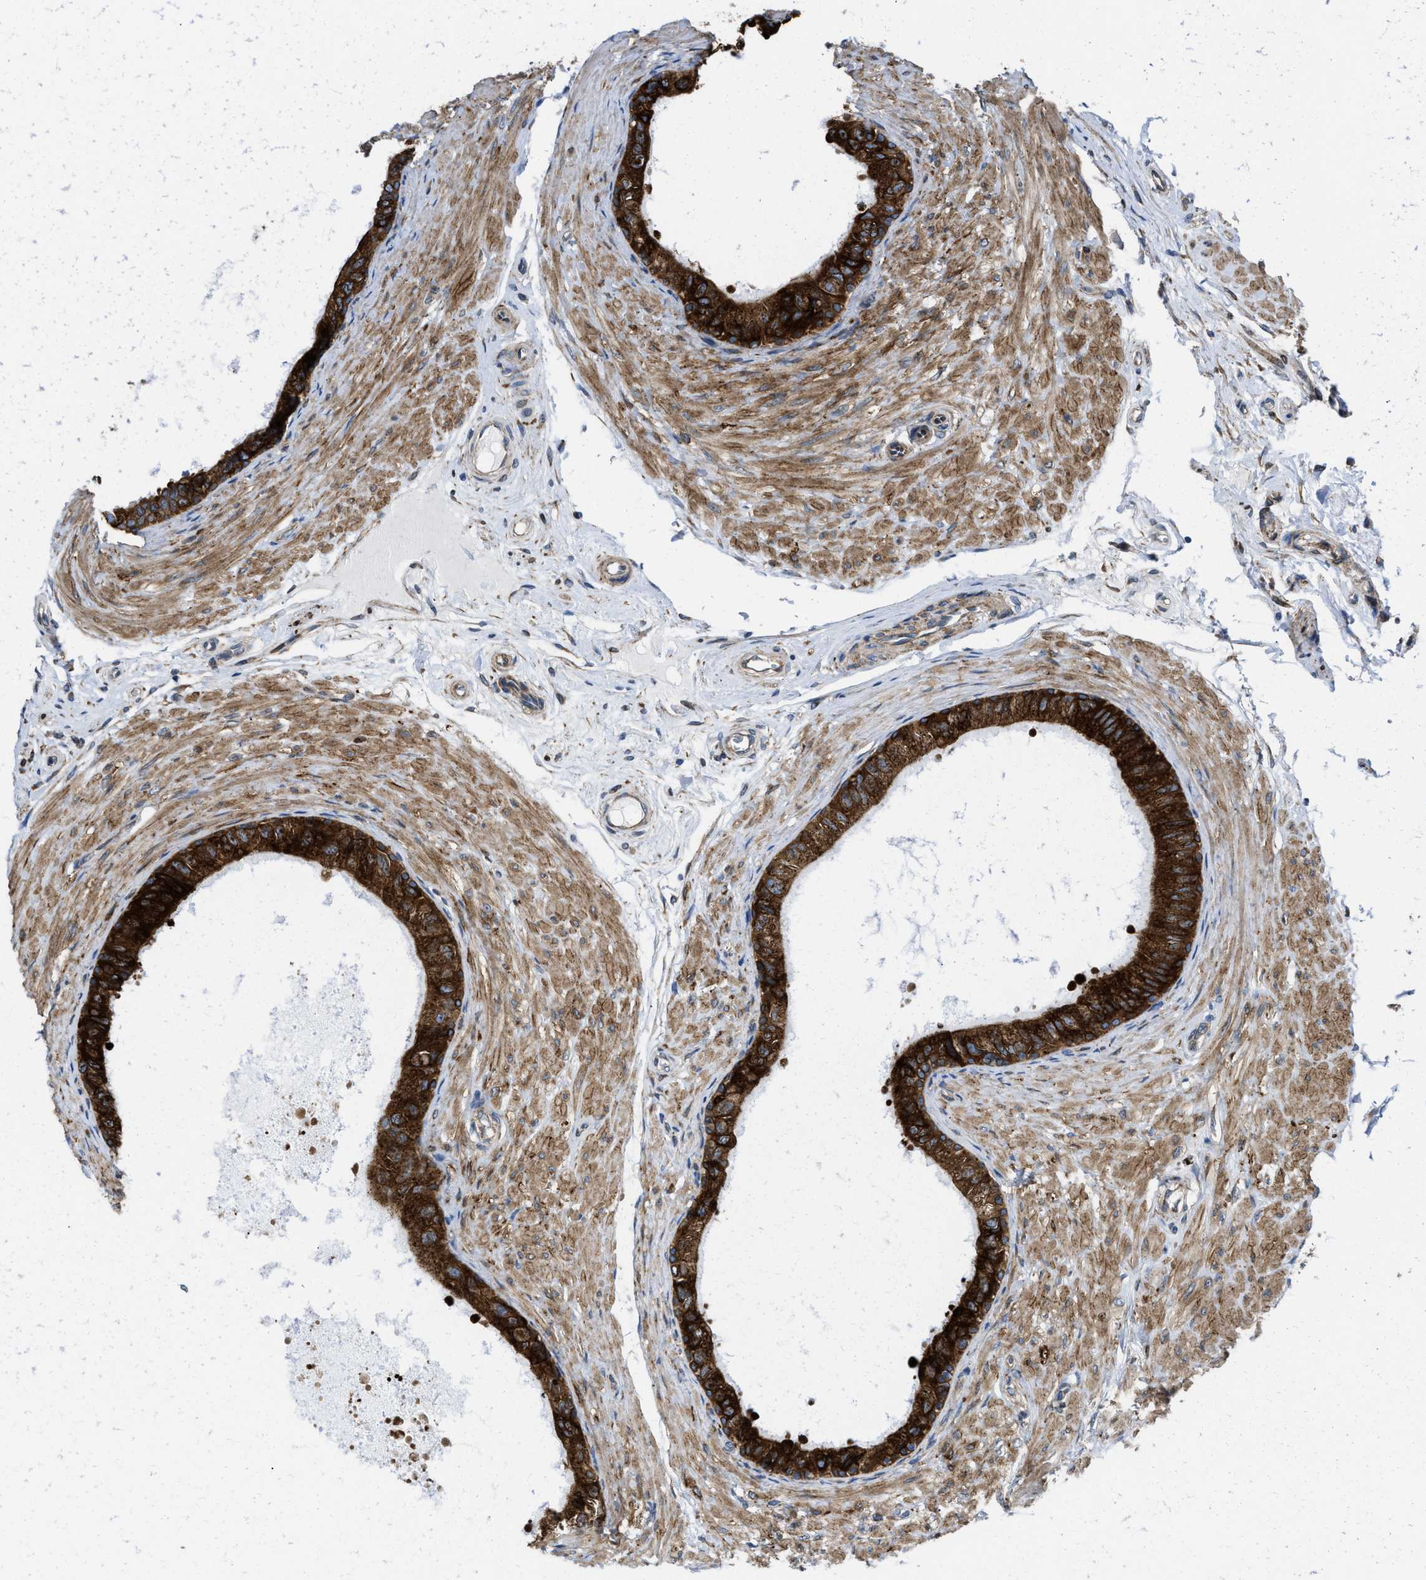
{"staining": {"intensity": "strong", "quantity": ">75%", "location": "cytoplasmic/membranous"}, "tissue": "epididymis", "cell_type": "Glandular cells", "image_type": "normal", "snomed": [{"axis": "morphology", "description": "Normal tissue, NOS"}, {"axis": "topography", "description": "Epididymis"}], "caption": "Brown immunohistochemical staining in benign epididymis exhibits strong cytoplasmic/membranous expression in about >75% of glandular cells.", "gene": "ERLIN2", "patient": {"sex": "male", "age": 68}}